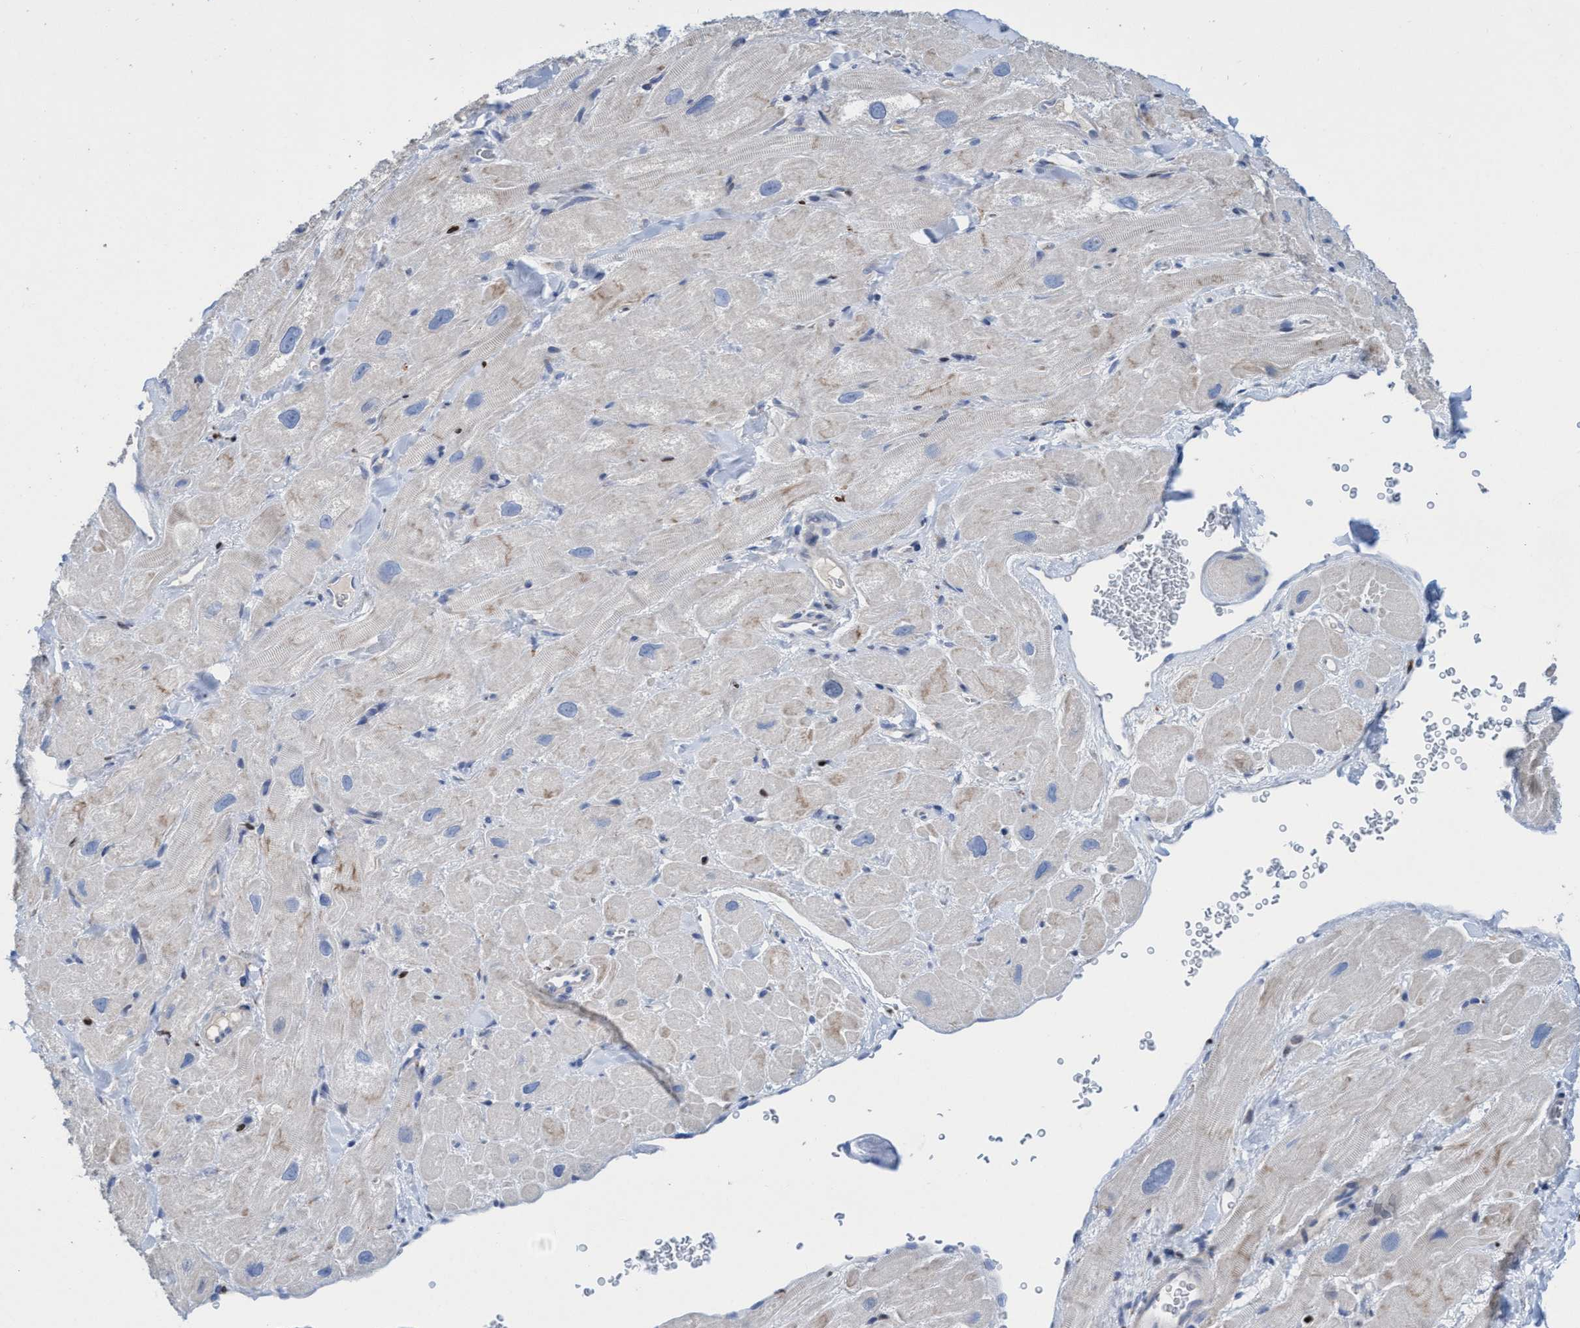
{"staining": {"intensity": "negative", "quantity": "none", "location": "none"}, "tissue": "heart muscle", "cell_type": "Cardiomyocytes", "image_type": "normal", "snomed": [{"axis": "morphology", "description": "Normal tissue, NOS"}, {"axis": "topography", "description": "Heart"}], "caption": "This photomicrograph is of benign heart muscle stained with immunohistochemistry to label a protein in brown with the nuclei are counter-stained blue. There is no staining in cardiomyocytes.", "gene": "CBX2", "patient": {"sex": "male", "age": 49}}